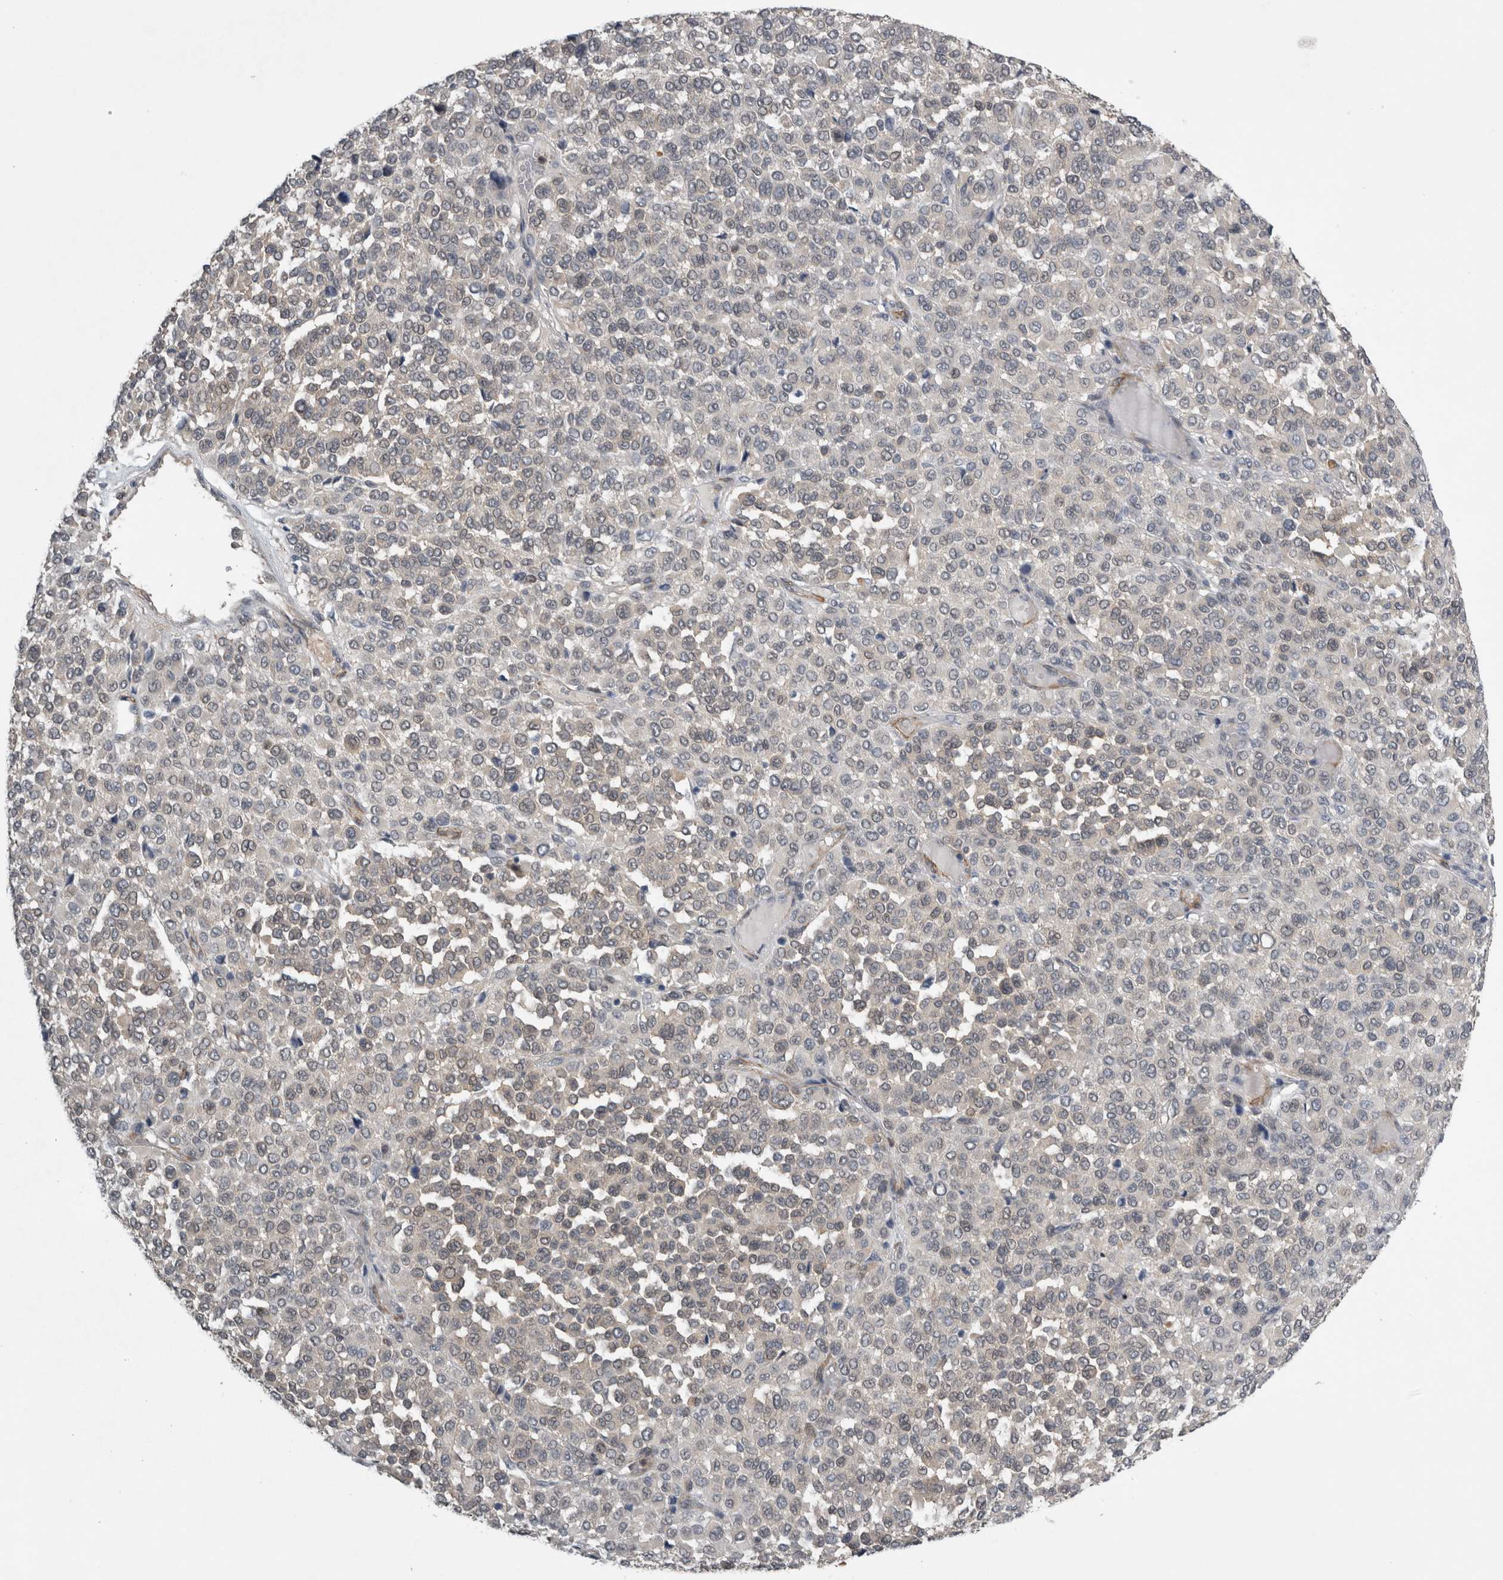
{"staining": {"intensity": "weak", "quantity": "25%-75%", "location": "nuclear"}, "tissue": "melanoma", "cell_type": "Tumor cells", "image_type": "cancer", "snomed": [{"axis": "morphology", "description": "Malignant melanoma, Metastatic site"}, {"axis": "topography", "description": "Pancreas"}], "caption": "This photomicrograph exhibits melanoma stained with immunohistochemistry to label a protein in brown. The nuclear of tumor cells show weak positivity for the protein. Nuclei are counter-stained blue.", "gene": "NAPRT", "patient": {"sex": "female", "age": 30}}